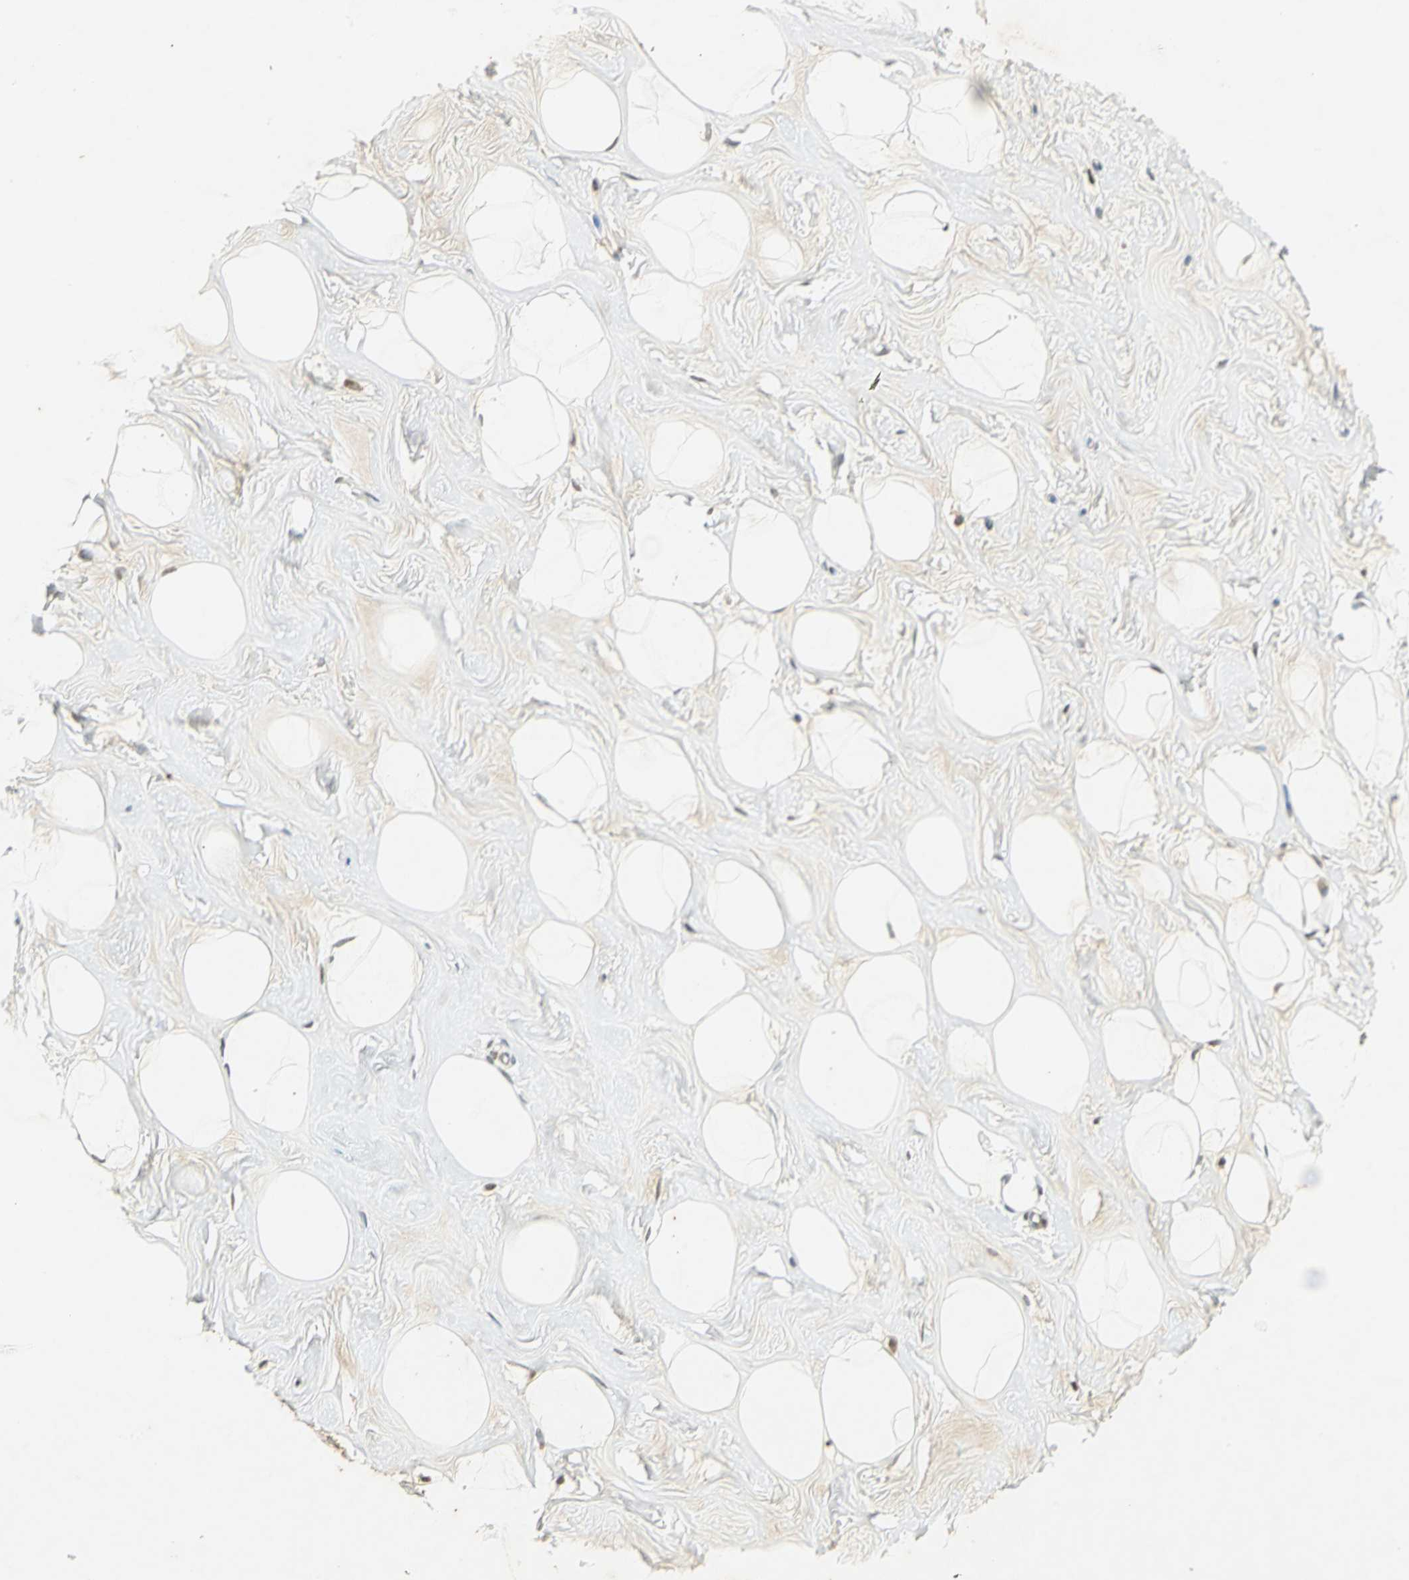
{"staining": {"intensity": "negative", "quantity": "none", "location": "none"}, "tissue": "breast", "cell_type": "Adipocytes", "image_type": "normal", "snomed": [{"axis": "morphology", "description": "Normal tissue, NOS"}, {"axis": "topography", "description": "Breast"}], "caption": "Immunohistochemical staining of benign human breast displays no significant expression in adipocytes. Brightfield microscopy of immunohistochemistry (IHC) stained with DAB (3,3'-diaminobenzidine) (brown) and hematoxylin (blue), captured at high magnification.", "gene": "AK6", "patient": {"sex": "female", "age": 23}}